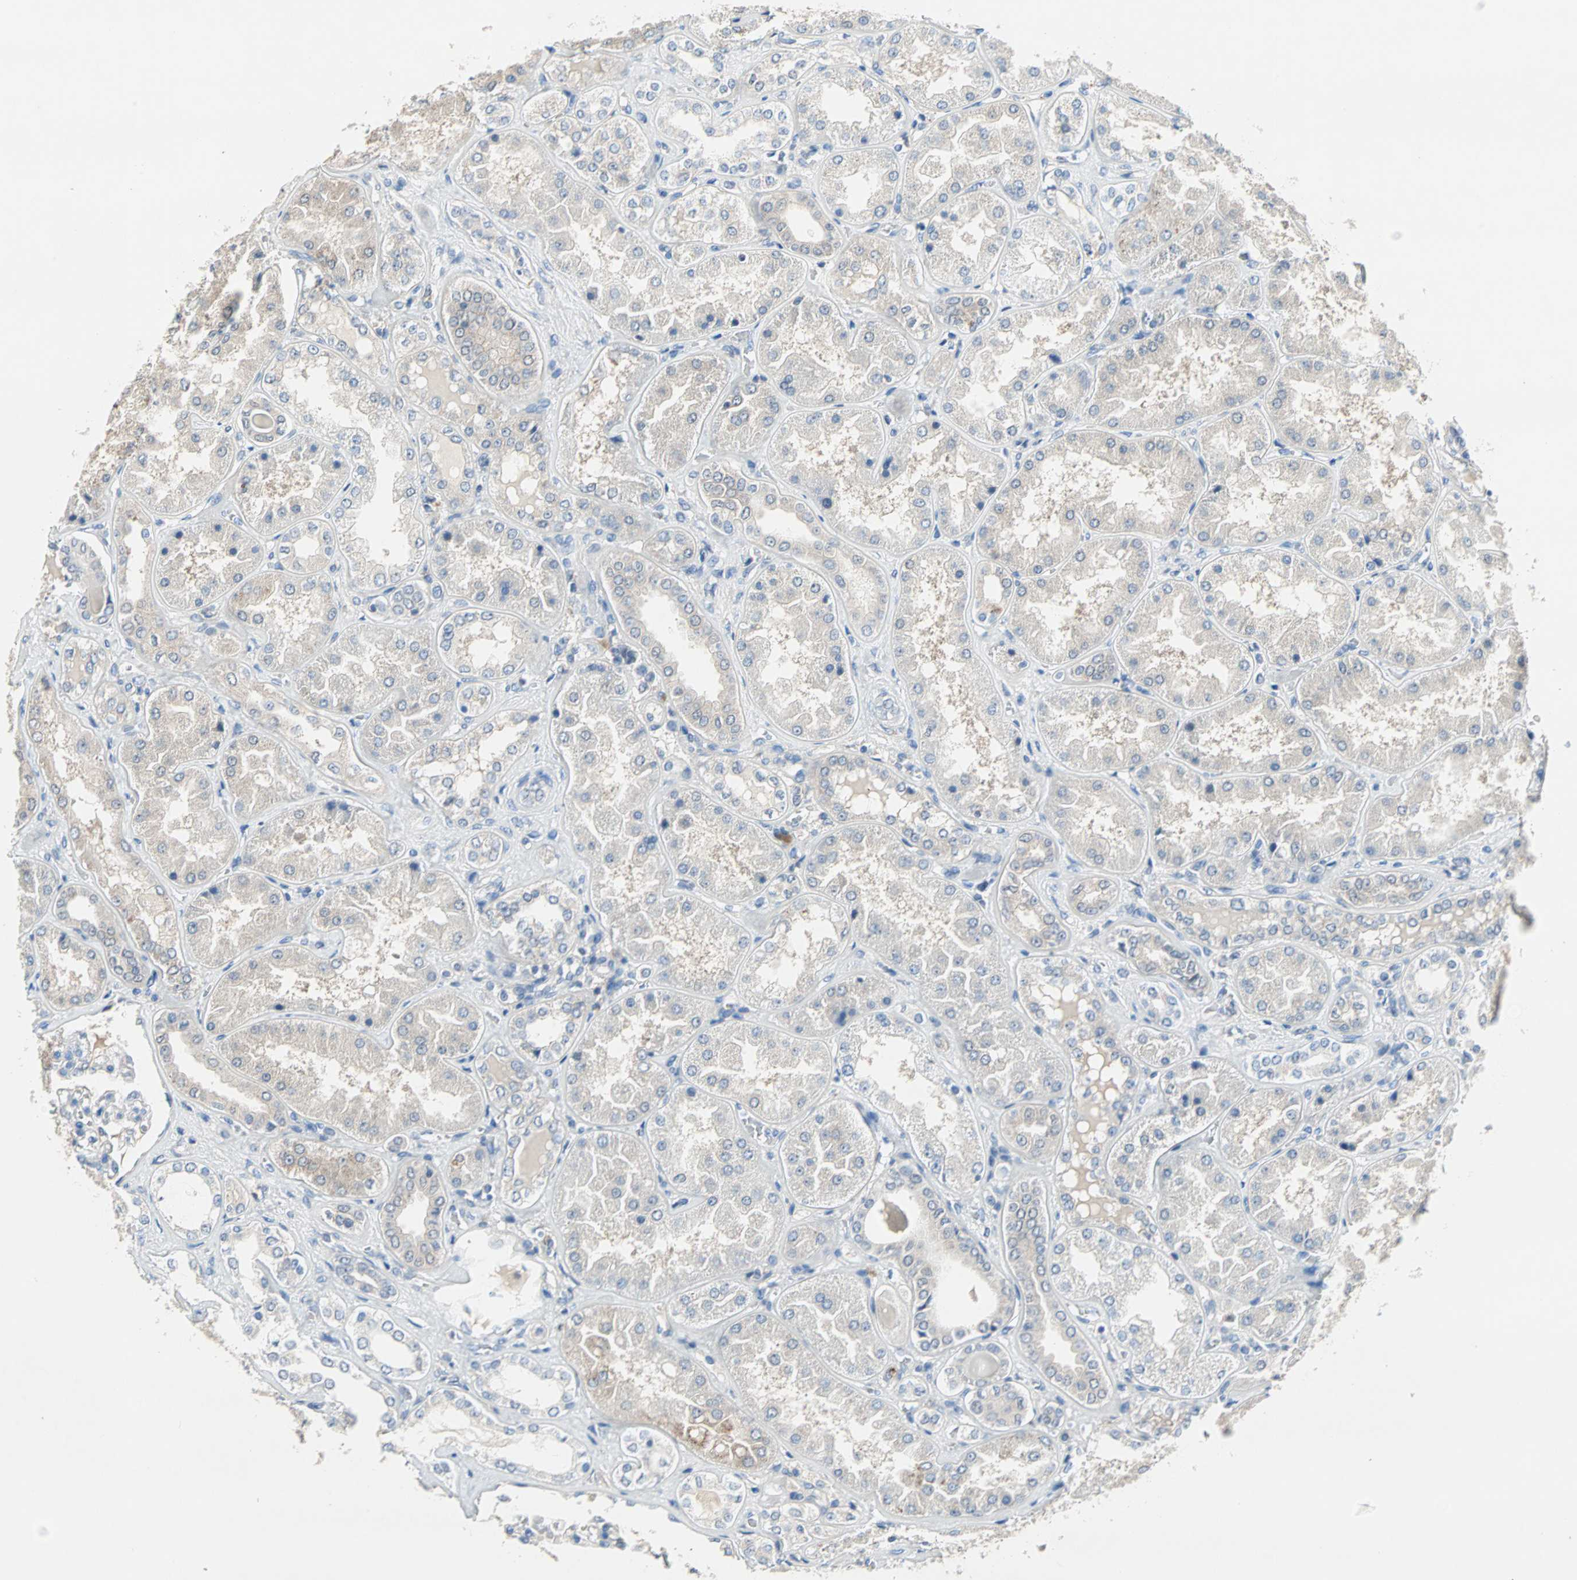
{"staining": {"intensity": "weak", "quantity": "<25%", "location": "cytoplasmic/membranous"}, "tissue": "kidney", "cell_type": "Cells in glomeruli", "image_type": "normal", "snomed": [{"axis": "morphology", "description": "Normal tissue, NOS"}, {"axis": "topography", "description": "Kidney"}], "caption": "Kidney stained for a protein using immunohistochemistry (IHC) shows no staining cells in glomeruli.", "gene": "MPI", "patient": {"sex": "female", "age": 56}}